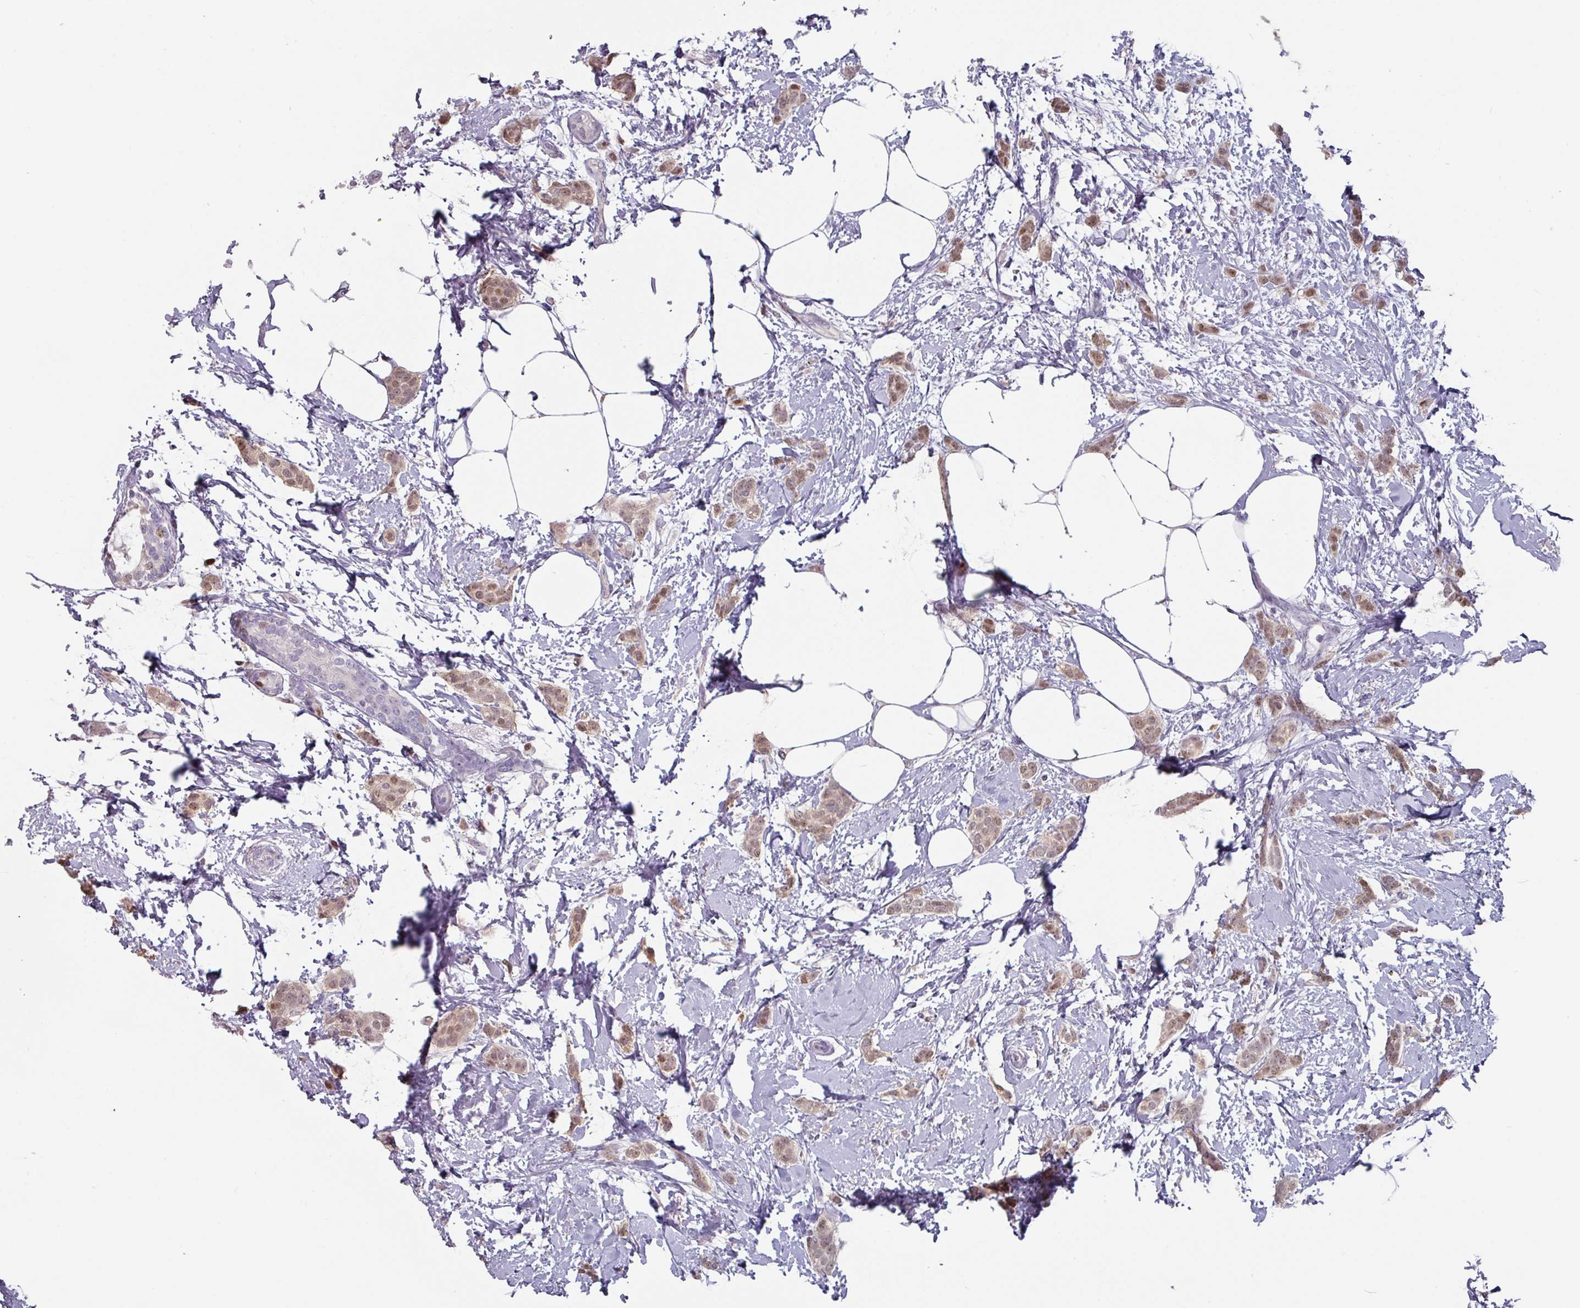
{"staining": {"intensity": "moderate", "quantity": ">75%", "location": "cytoplasmic/membranous,nuclear"}, "tissue": "breast cancer", "cell_type": "Tumor cells", "image_type": "cancer", "snomed": [{"axis": "morphology", "description": "Duct carcinoma"}, {"axis": "topography", "description": "Breast"}], "caption": "This image reveals breast cancer stained with IHC to label a protein in brown. The cytoplasmic/membranous and nuclear of tumor cells show moderate positivity for the protein. Nuclei are counter-stained blue.", "gene": "ZBTB6", "patient": {"sex": "female", "age": 72}}